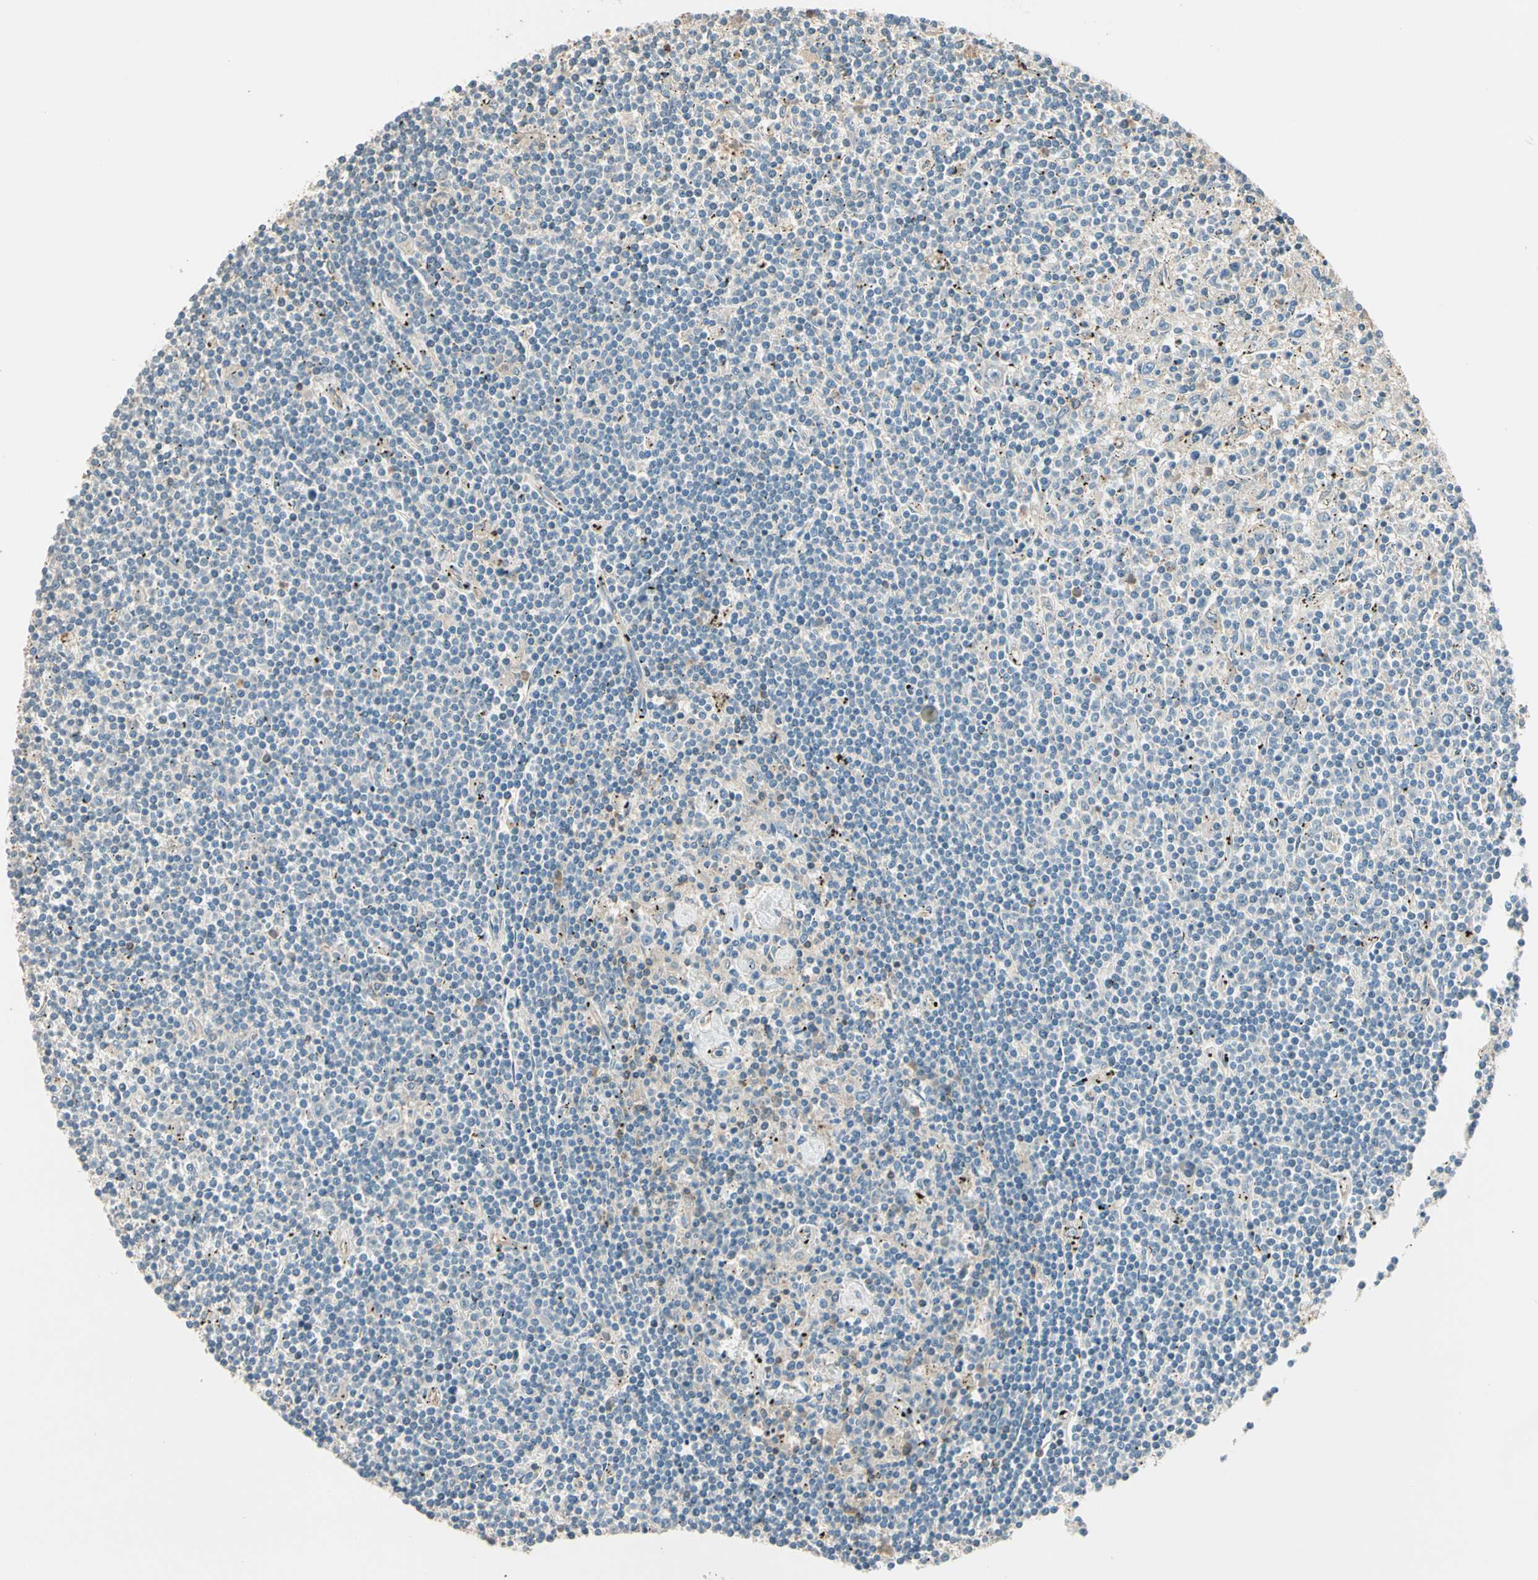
{"staining": {"intensity": "negative", "quantity": "none", "location": "none"}, "tissue": "lymphoma", "cell_type": "Tumor cells", "image_type": "cancer", "snomed": [{"axis": "morphology", "description": "Malignant lymphoma, non-Hodgkin's type, Low grade"}, {"axis": "topography", "description": "Spleen"}], "caption": "Immunohistochemical staining of low-grade malignant lymphoma, non-Hodgkin's type shows no significant expression in tumor cells.", "gene": "TNFRSF21", "patient": {"sex": "male", "age": 76}}